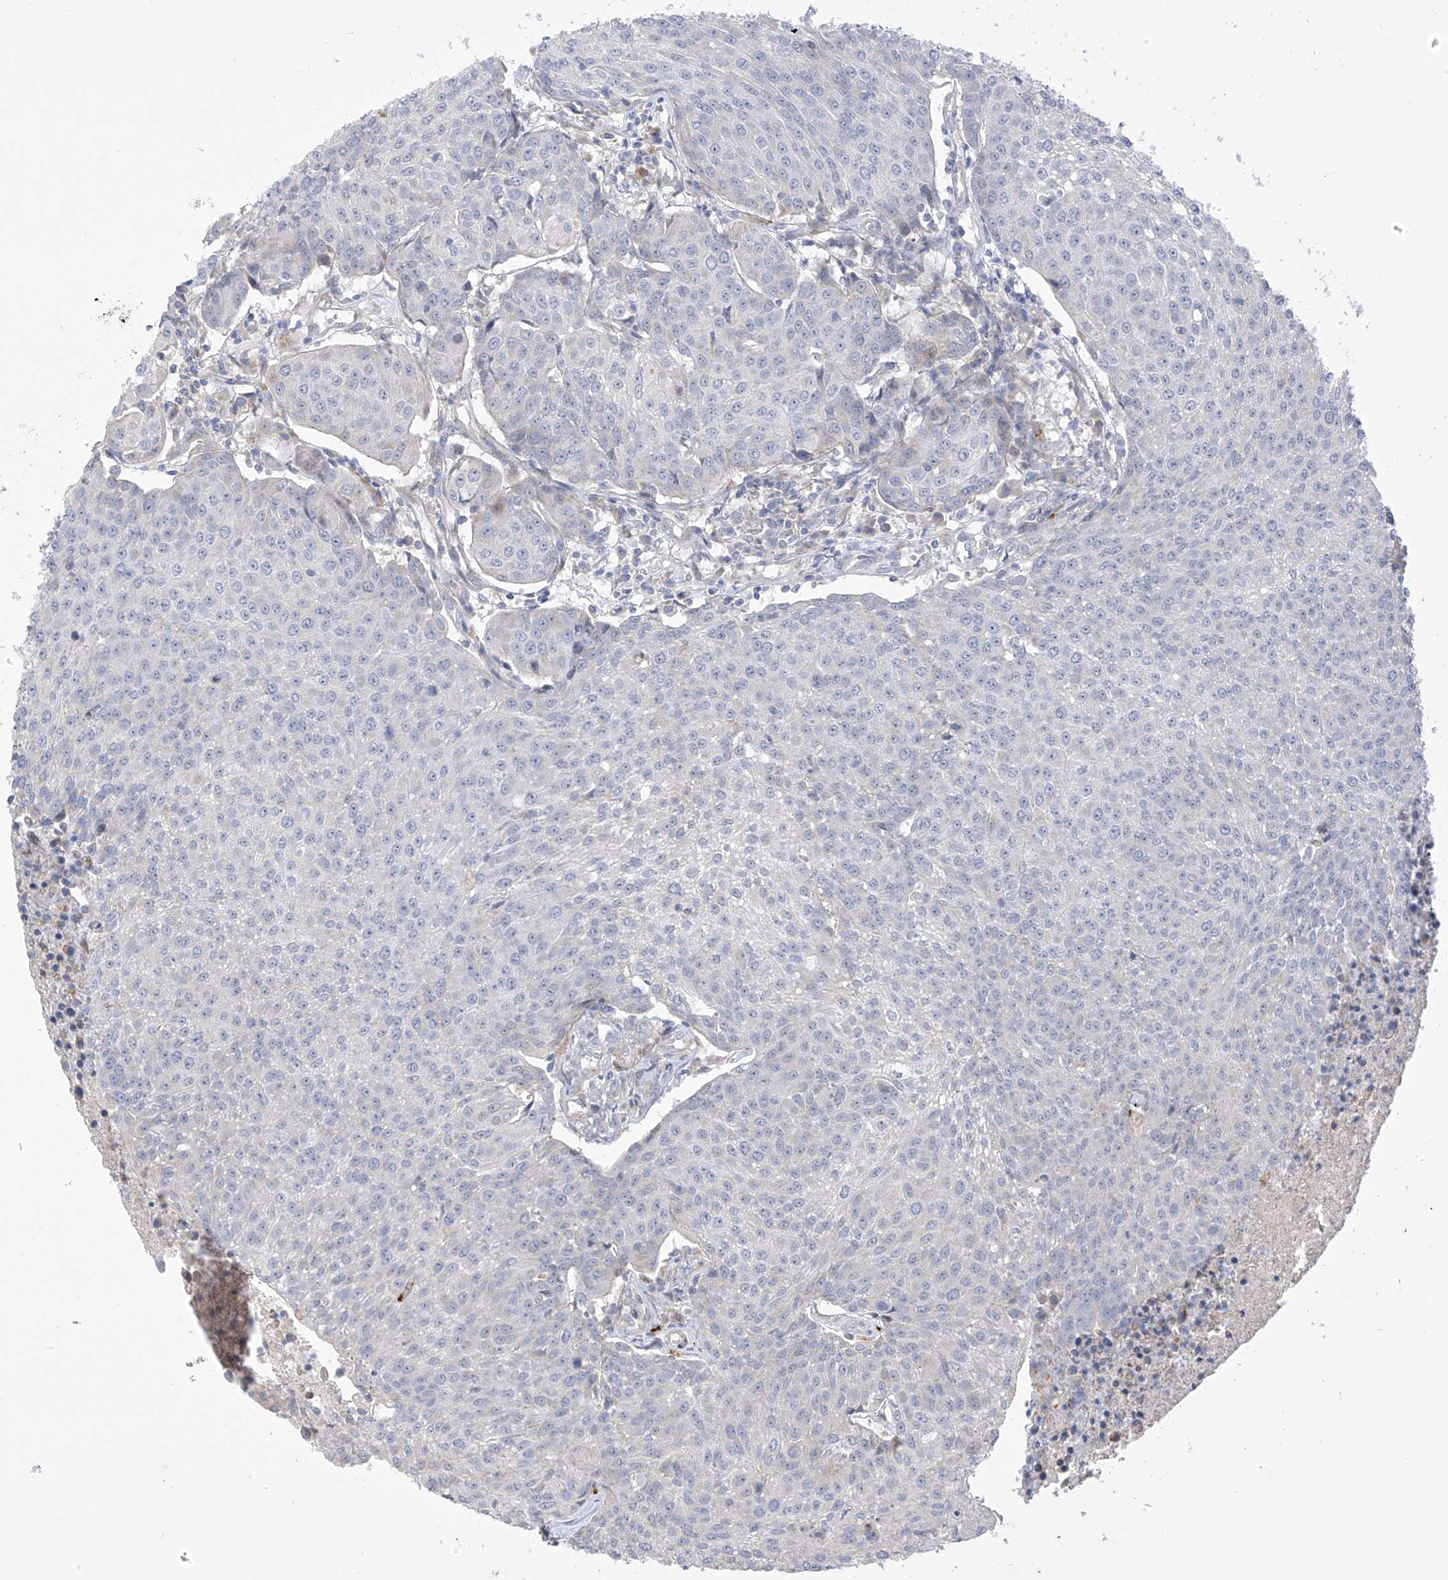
{"staining": {"intensity": "negative", "quantity": "none", "location": "none"}, "tissue": "urothelial cancer", "cell_type": "Tumor cells", "image_type": "cancer", "snomed": [{"axis": "morphology", "description": "Urothelial carcinoma, High grade"}, {"axis": "topography", "description": "Urinary bladder"}], "caption": "An image of urothelial carcinoma (high-grade) stained for a protein demonstrates no brown staining in tumor cells.", "gene": "ZNF641", "patient": {"sex": "female", "age": 85}}